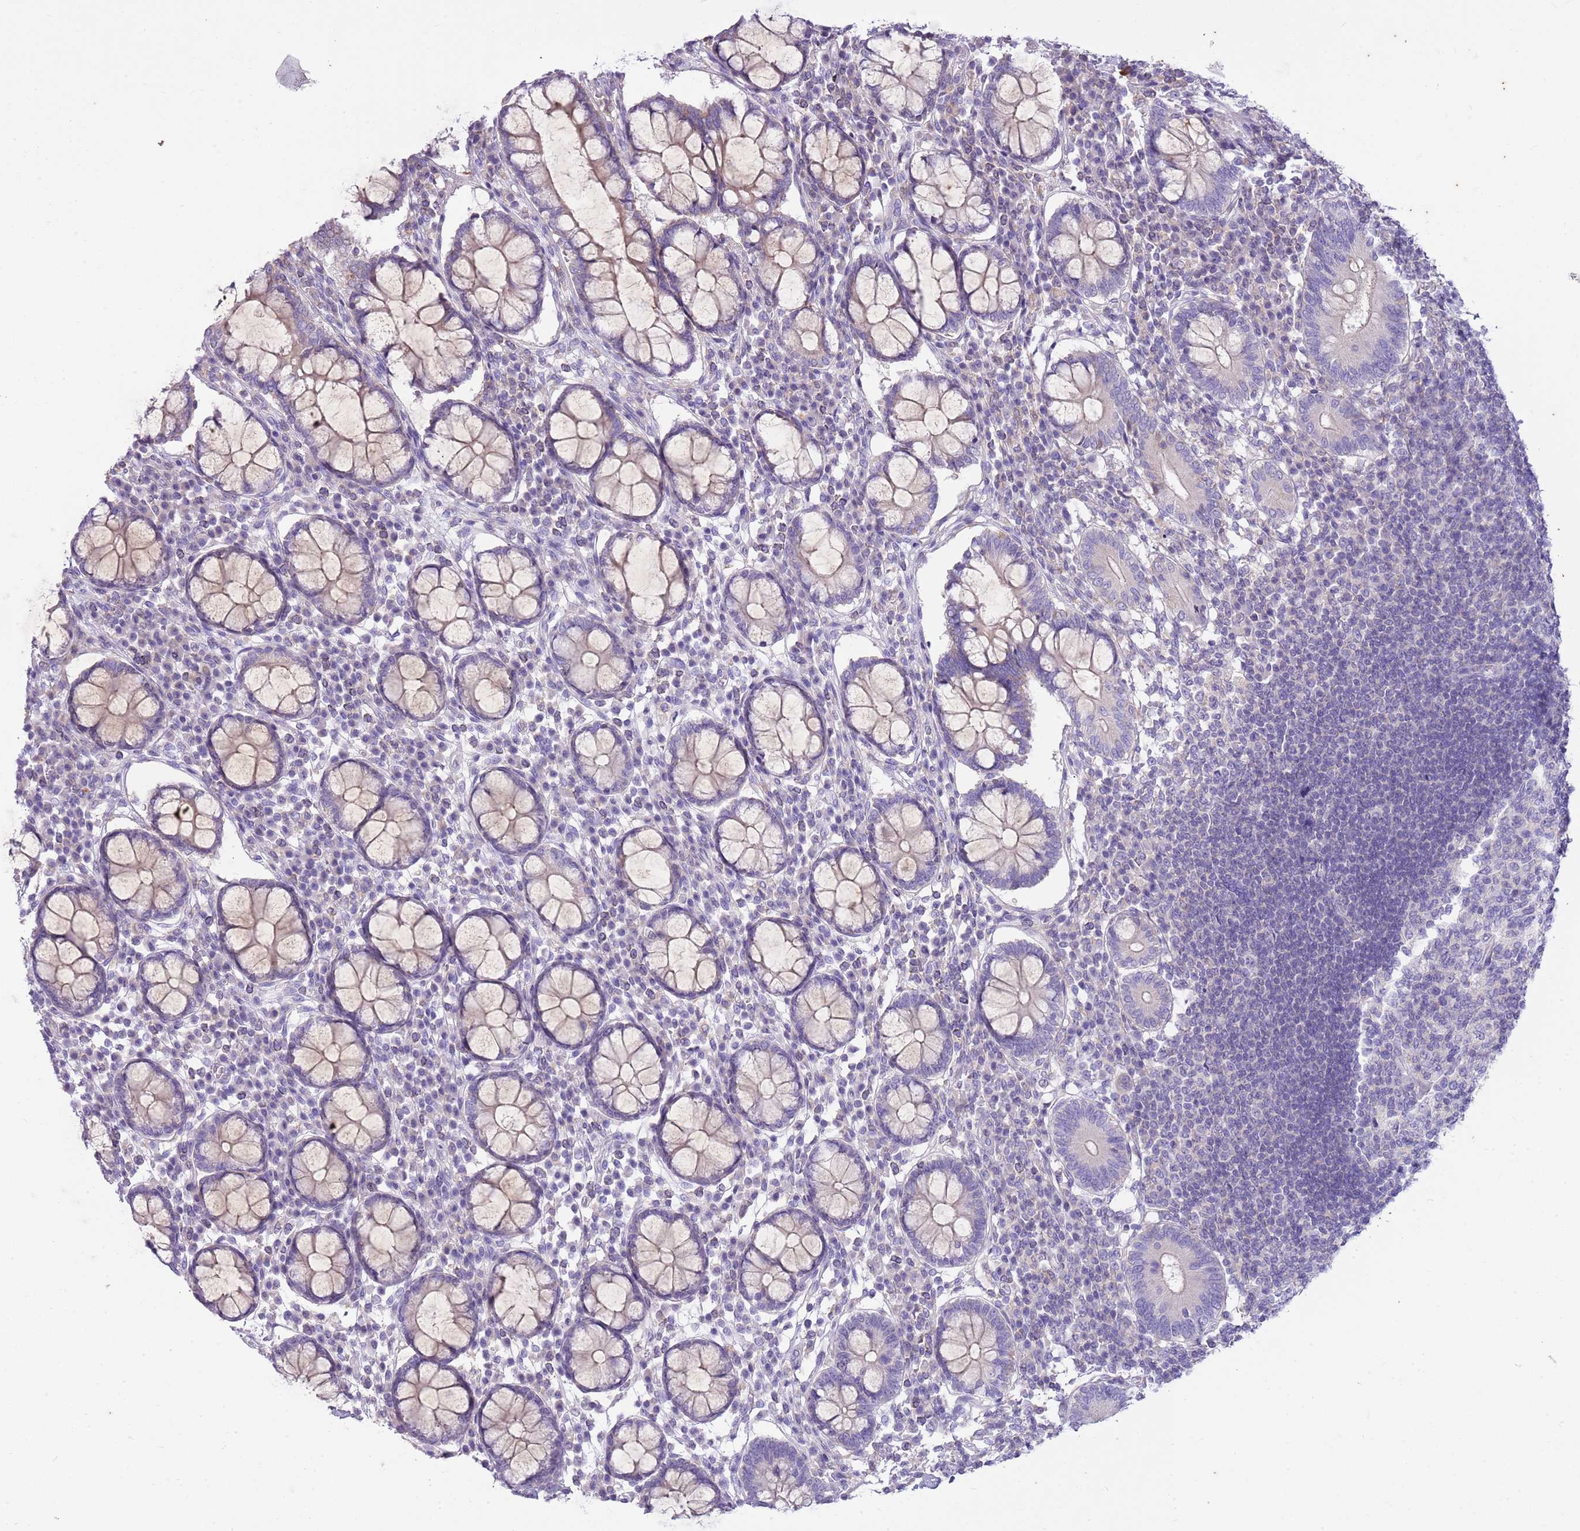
{"staining": {"intensity": "weak", "quantity": "25%-75%", "location": "cytoplasmic/membranous"}, "tissue": "colon", "cell_type": "Endothelial cells", "image_type": "normal", "snomed": [{"axis": "morphology", "description": "Normal tissue, NOS"}, {"axis": "topography", "description": "Colon"}], "caption": "Immunohistochemical staining of unremarkable colon shows 25%-75% levels of weak cytoplasmic/membranous protein expression in about 25%-75% of endothelial cells. The staining was performed using DAB (3,3'-diaminobenzidine) to visualize the protein expression in brown, while the nuclei were stained in blue with hematoxylin (Magnification: 20x).", "gene": "CNPPD1", "patient": {"sex": "female", "age": 79}}